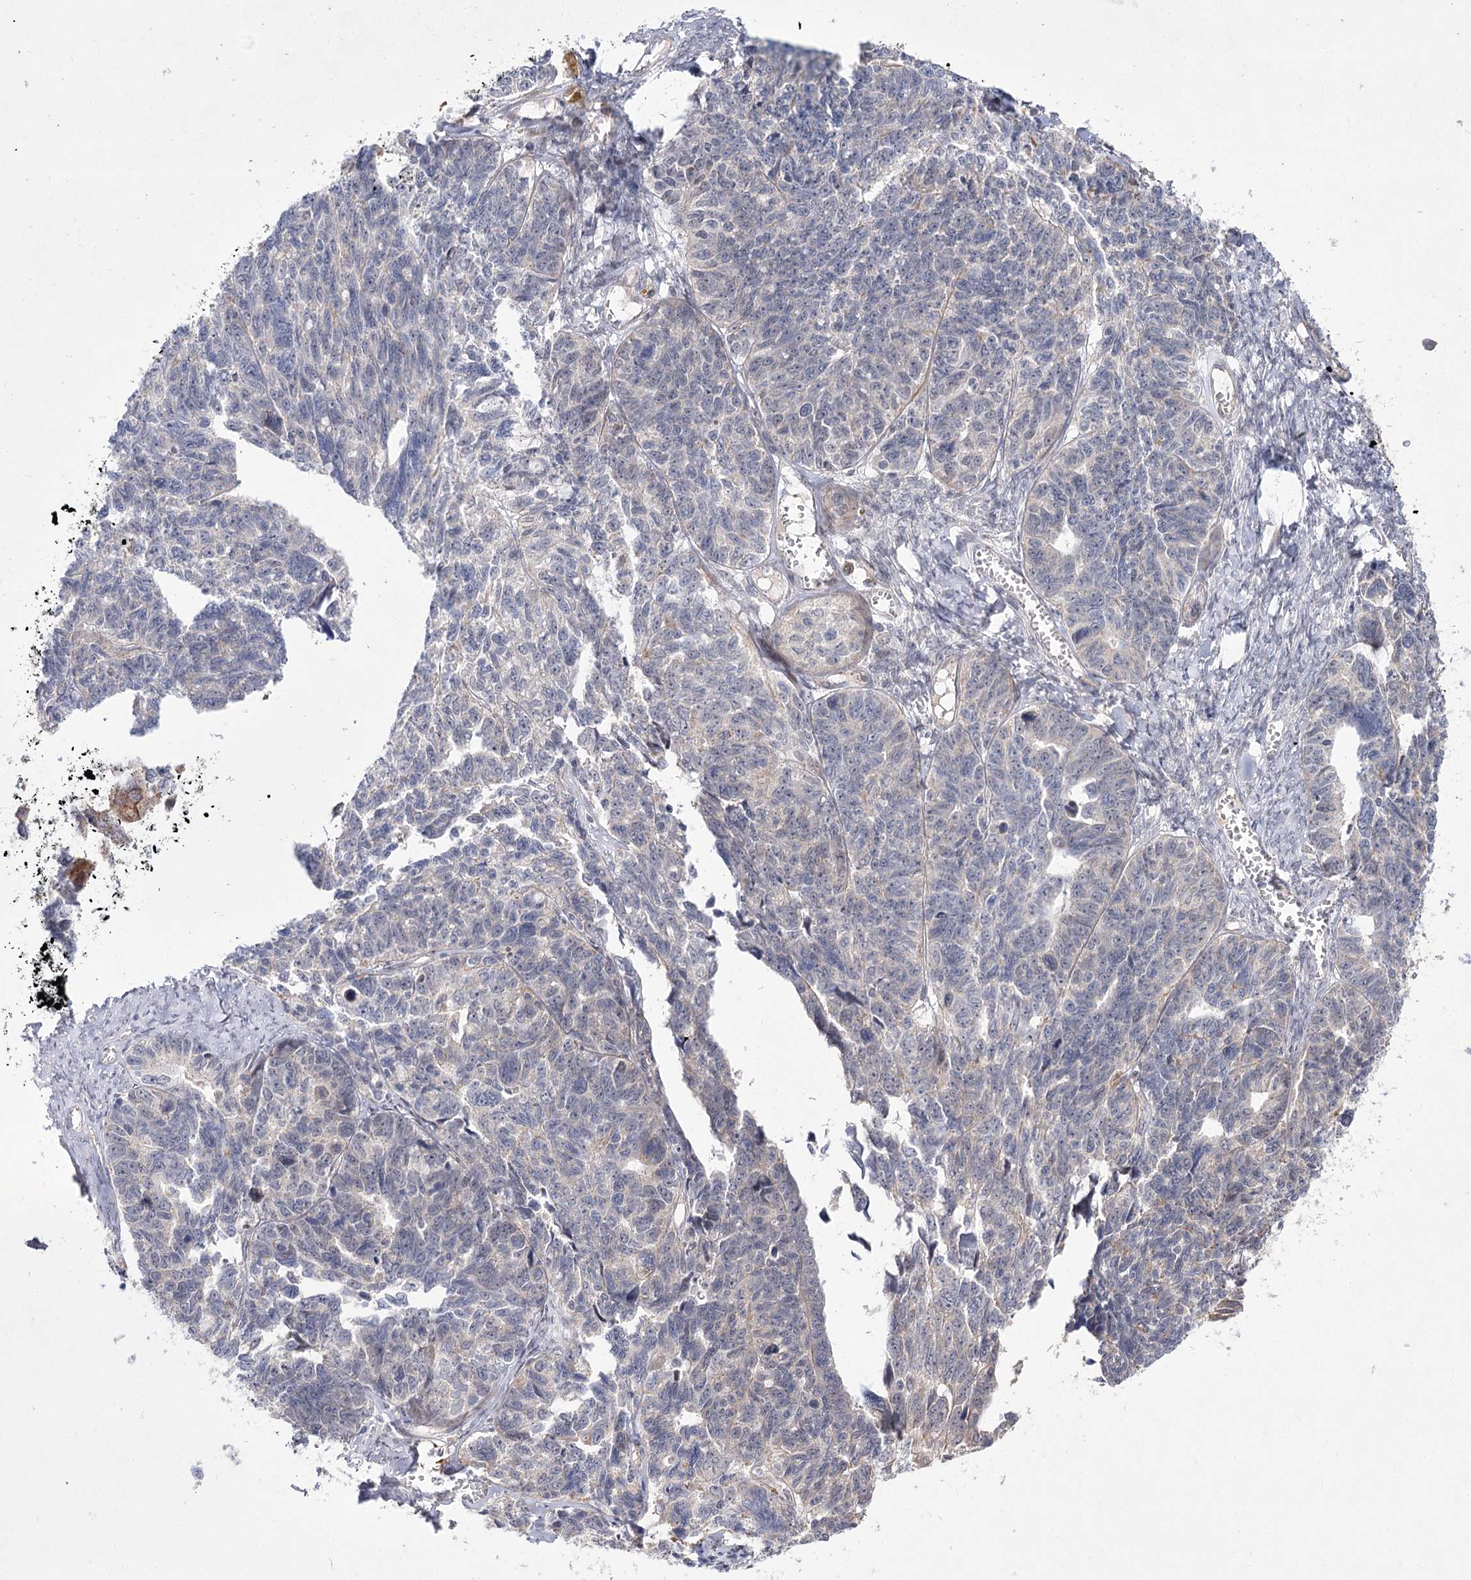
{"staining": {"intensity": "moderate", "quantity": "<25%", "location": "cytoplasmic/membranous"}, "tissue": "ovarian cancer", "cell_type": "Tumor cells", "image_type": "cancer", "snomed": [{"axis": "morphology", "description": "Cystadenocarcinoma, serous, NOS"}, {"axis": "topography", "description": "Ovary"}], "caption": "An IHC histopathology image of neoplastic tissue is shown. Protein staining in brown shows moderate cytoplasmic/membranous positivity in ovarian cancer (serous cystadenocarcinoma) within tumor cells.", "gene": "ARHGAP32", "patient": {"sex": "female", "age": 79}}